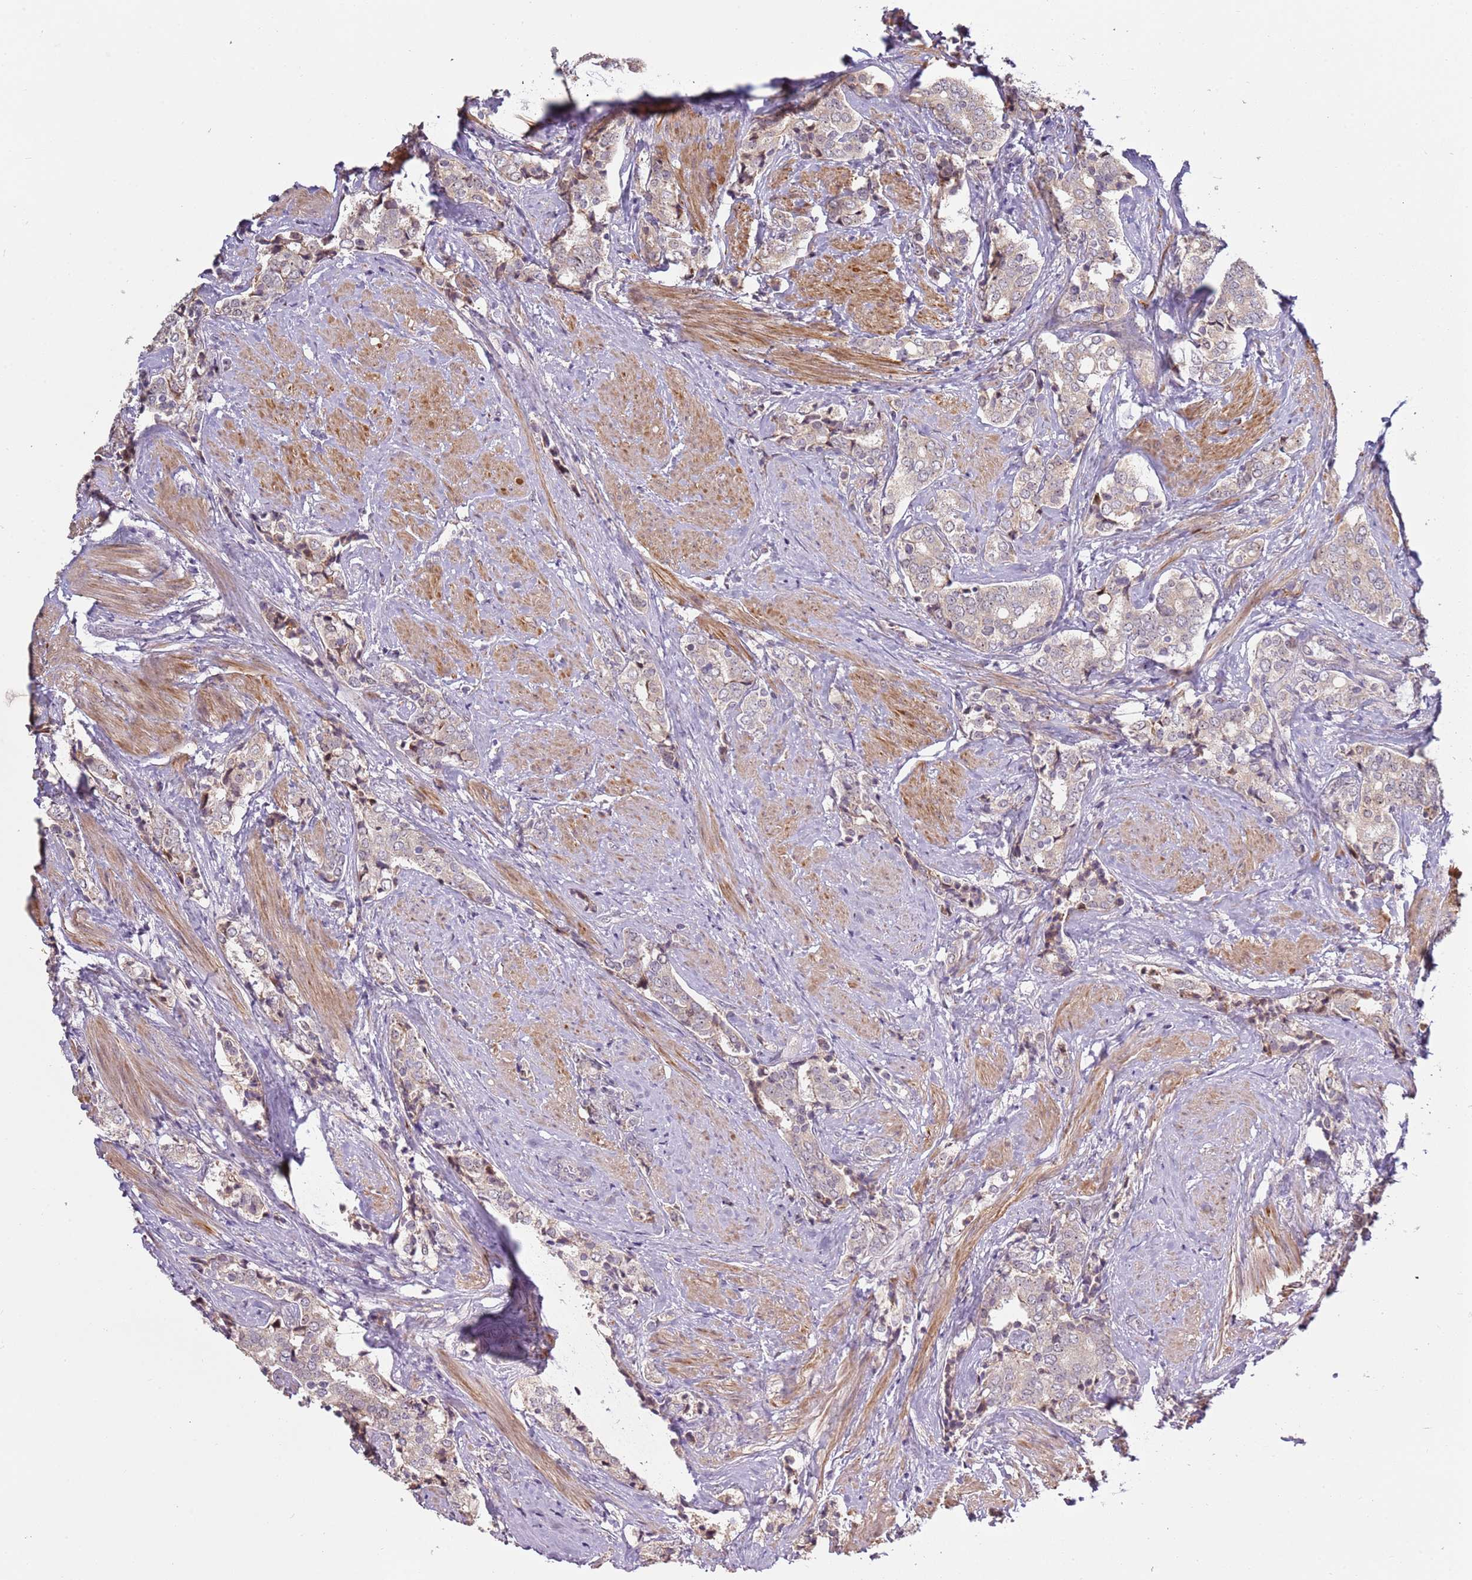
{"staining": {"intensity": "weak", "quantity": "25%-75%", "location": "cytoplasmic/membranous"}, "tissue": "prostate cancer", "cell_type": "Tumor cells", "image_type": "cancer", "snomed": [{"axis": "morphology", "description": "Adenocarcinoma, High grade"}, {"axis": "topography", "description": "Prostate"}], "caption": "High-magnification brightfield microscopy of prostate cancer stained with DAB (3,3'-diaminobenzidine) (brown) and counterstained with hematoxylin (blue). tumor cells exhibit weak cytoplasmic/membranous expression is appreciated in about25%-75% of cells. The protein of interest is shown in brown color, while the nuclei are stained blue.", "gene": "UCMA", "patient": {"sex": "male", "age": 71}}